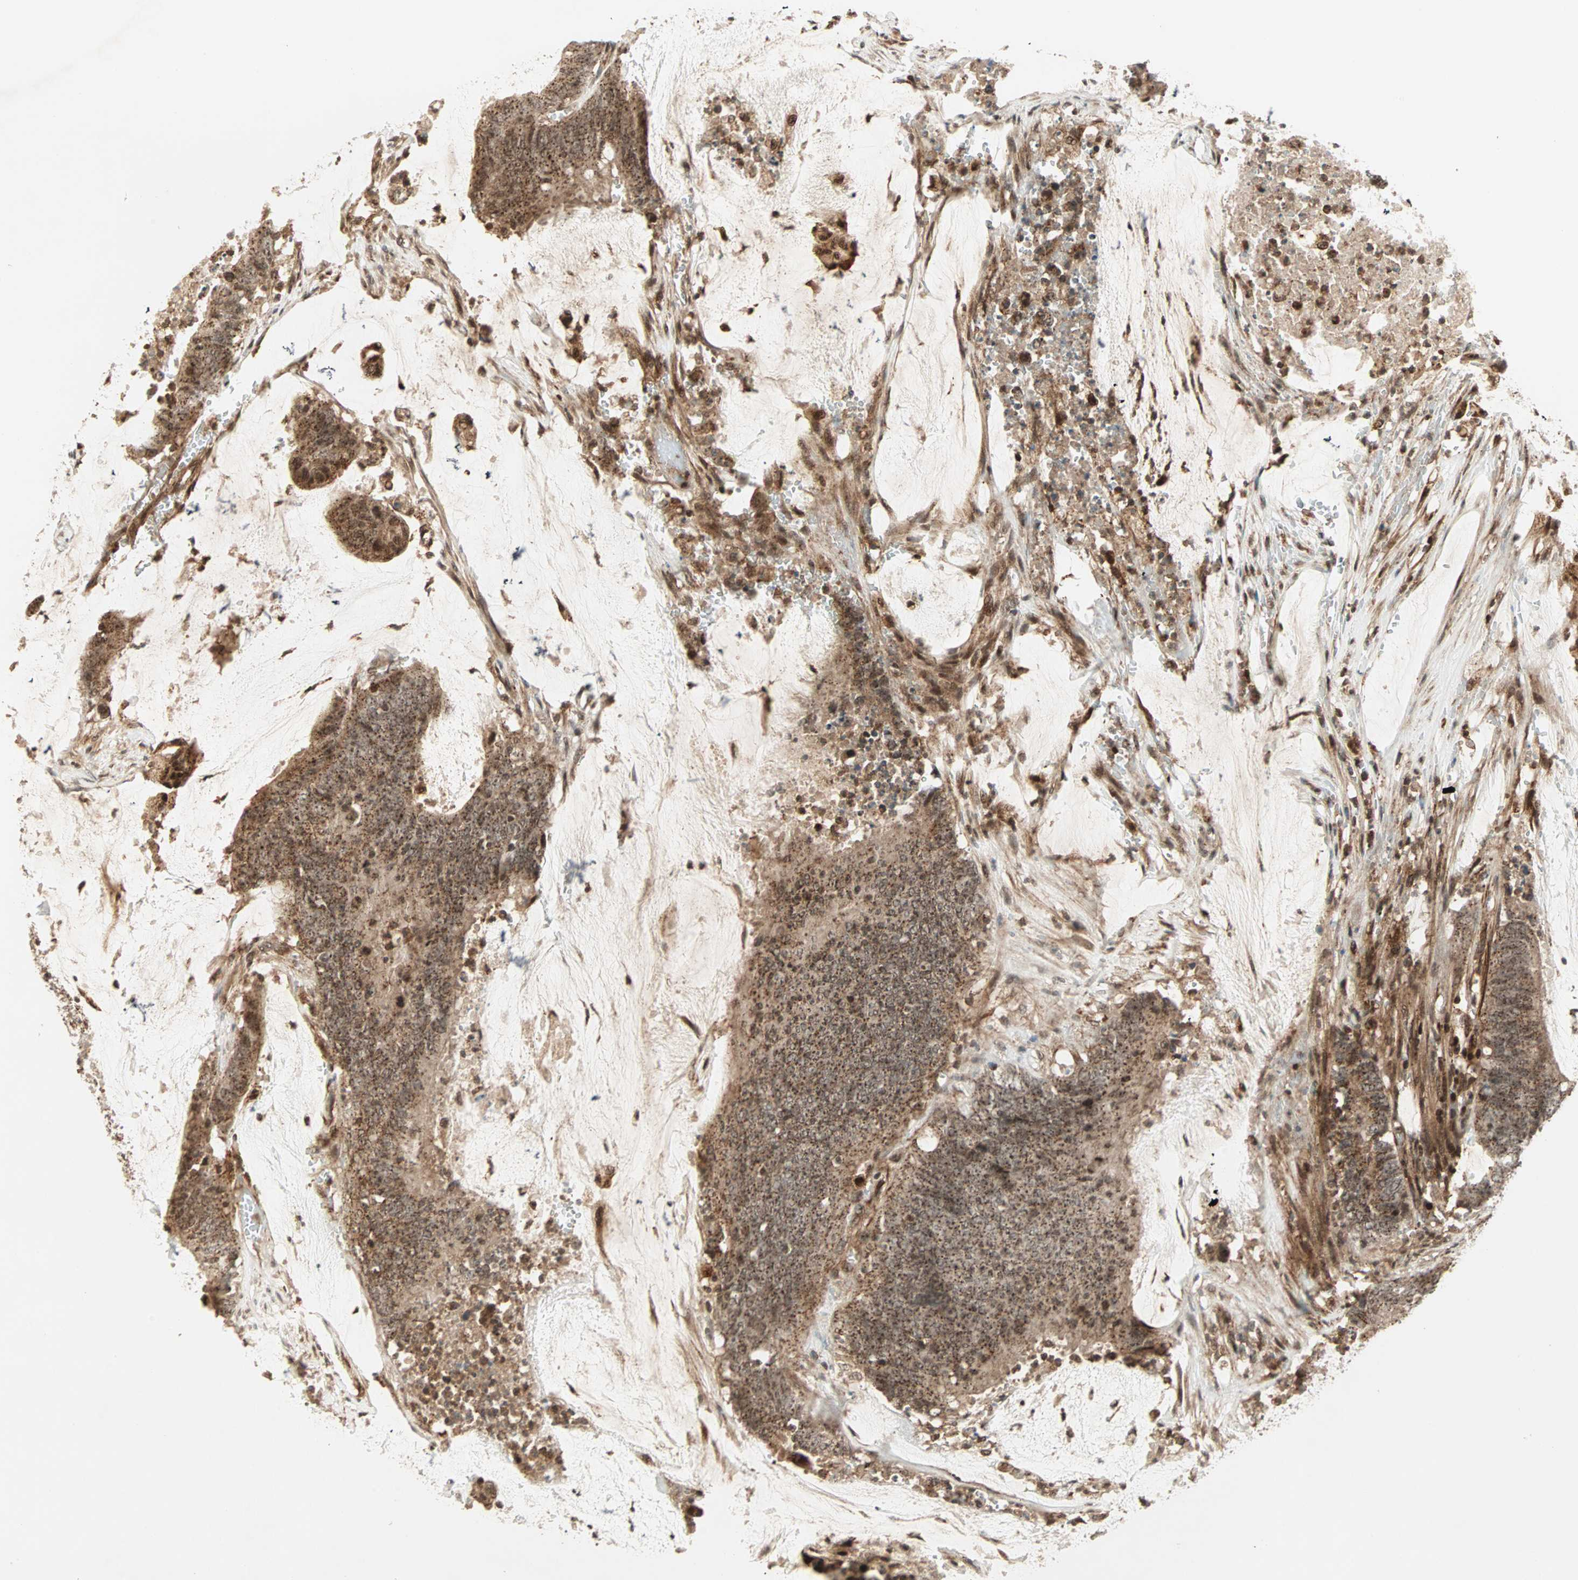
{"staining": {"intensity": "strong", "quantity": ">75%", "location": "cytoplasmic/membranous,nuclear"}, "tissue": "colorectal cancer", "cell_type": "Tumor cells", "image_type": "cancer", "snomed": [{"axis": "morphology", "description": "Adenocarcinoma, NOS"}, {"axis": "topography", "description": "Rectum"}], "caption": "This is an image of immunohistochemistry (IHC) staining of colorectal cancer, which shows strong staining in the cytoplasmic/membranous and nuclear of tumor cells.", "gene": "ZBED9", "patient": {"sex": "female", "age": 66}}